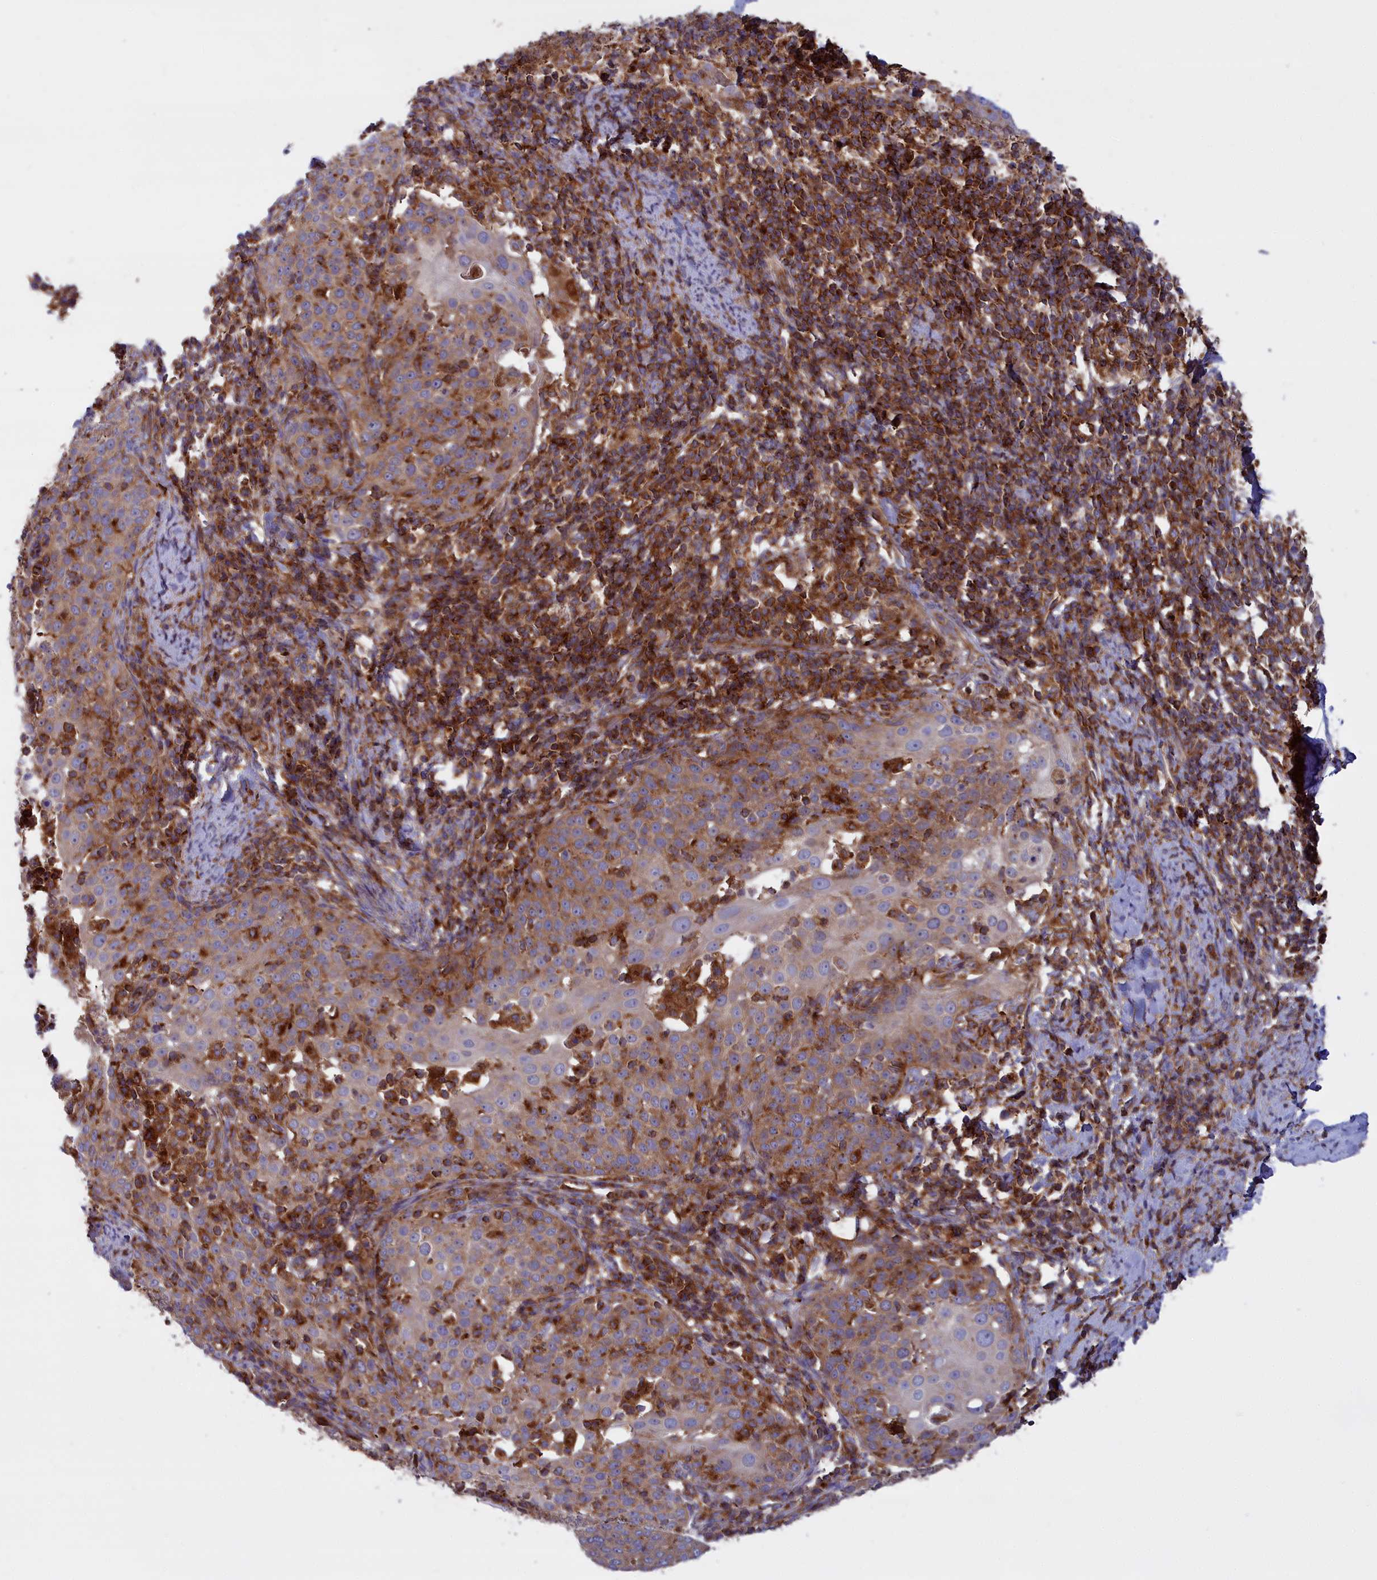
{"staining": {"intensity": "moderate", "quantity": "<25%", "location": "cytoplasmic/membranous"}, "tissue": "cervical cancer", "cell_type": "Tumor cells", "image_type": "cancer", "snomed": [{"axis": "morphology", "description": "Squamous cell carcinoma, NOS"}, {"axis": "topography", "description": "Cervix"}], "caption": "This photomicrograph demonstrates cervical cancer (squamous cell carcinoma) stained with IHC to label a protein in brown. The cytoplasmic/membranous of tumor cells show moderate positivity for the protein. Nuclei are counter-stained blue.", "gene": "LNPEP", "patient": {"sex": "female", "age": 57}}